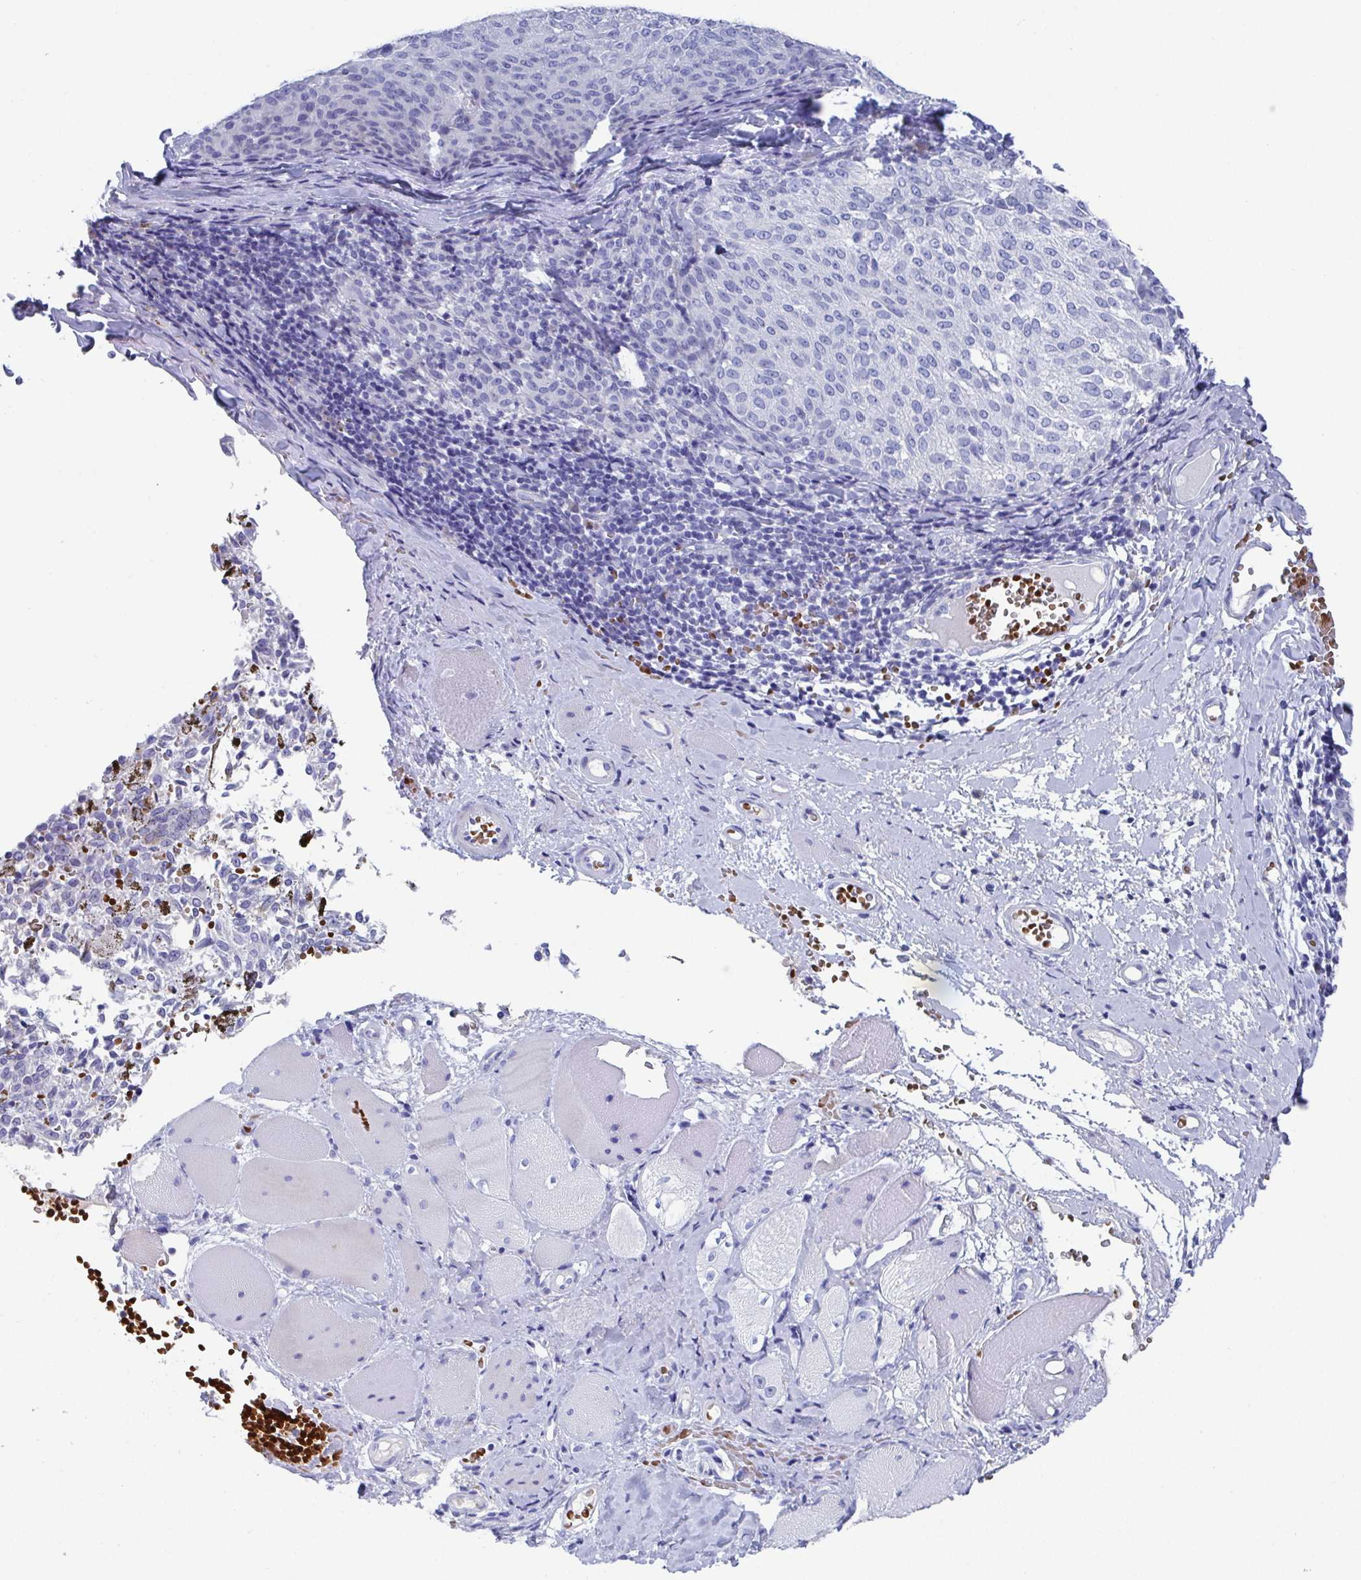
{"staining": {"intensity": "negative", "quantity": "none", "location": "none"}, "tissue": "melanoma", "cell_type": "Tumor cells", "image_type": "cancer", "snomed": [{"axis": "morphology", "description": "Malignant melanoma, NOS"}, {"axis": "topography", "description": "Skin"}], "caption": "Tumor cells show no significant protein staining in melanoma.", "gene": "CLDN8", "patient": {"sex": "female", "age": 72}}